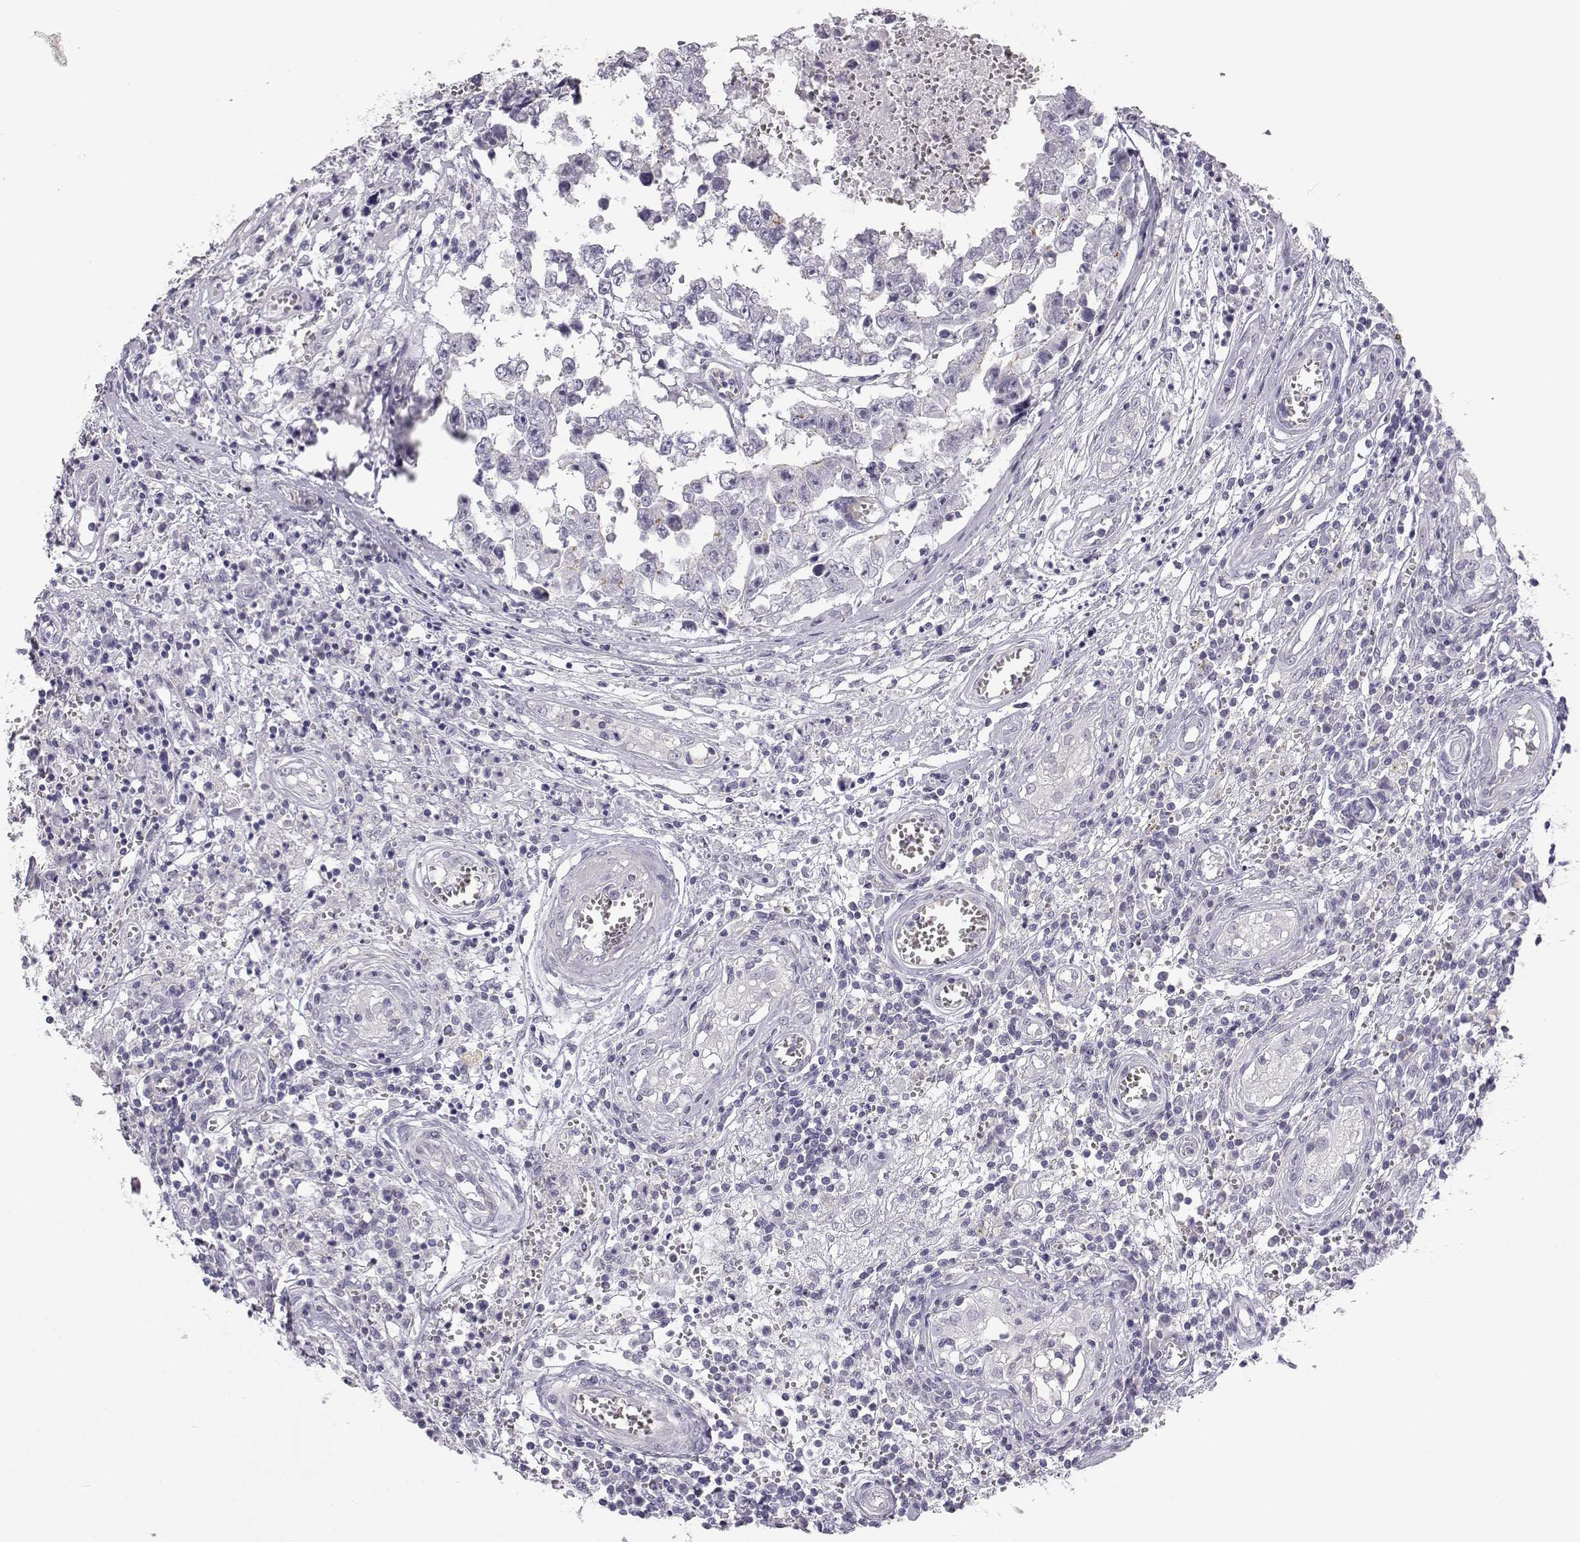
{"staining": {"intensity": "negative", "quantity": "none", "location": "none"}, "tissue": "testis cancer", "cell_type": "Tumor cells", "image_type": "cancer", "snomed": [{"axis": "morphology", "description": "Carcinoma, Embryonal, NOS"}, {"axis": "topography", "description": "Testis"}], "caption": "Tumor cells show no significant expression in testis cancer.", "gene": "MYCBPAP", "patient": {"sex": "male", "age": 36}}